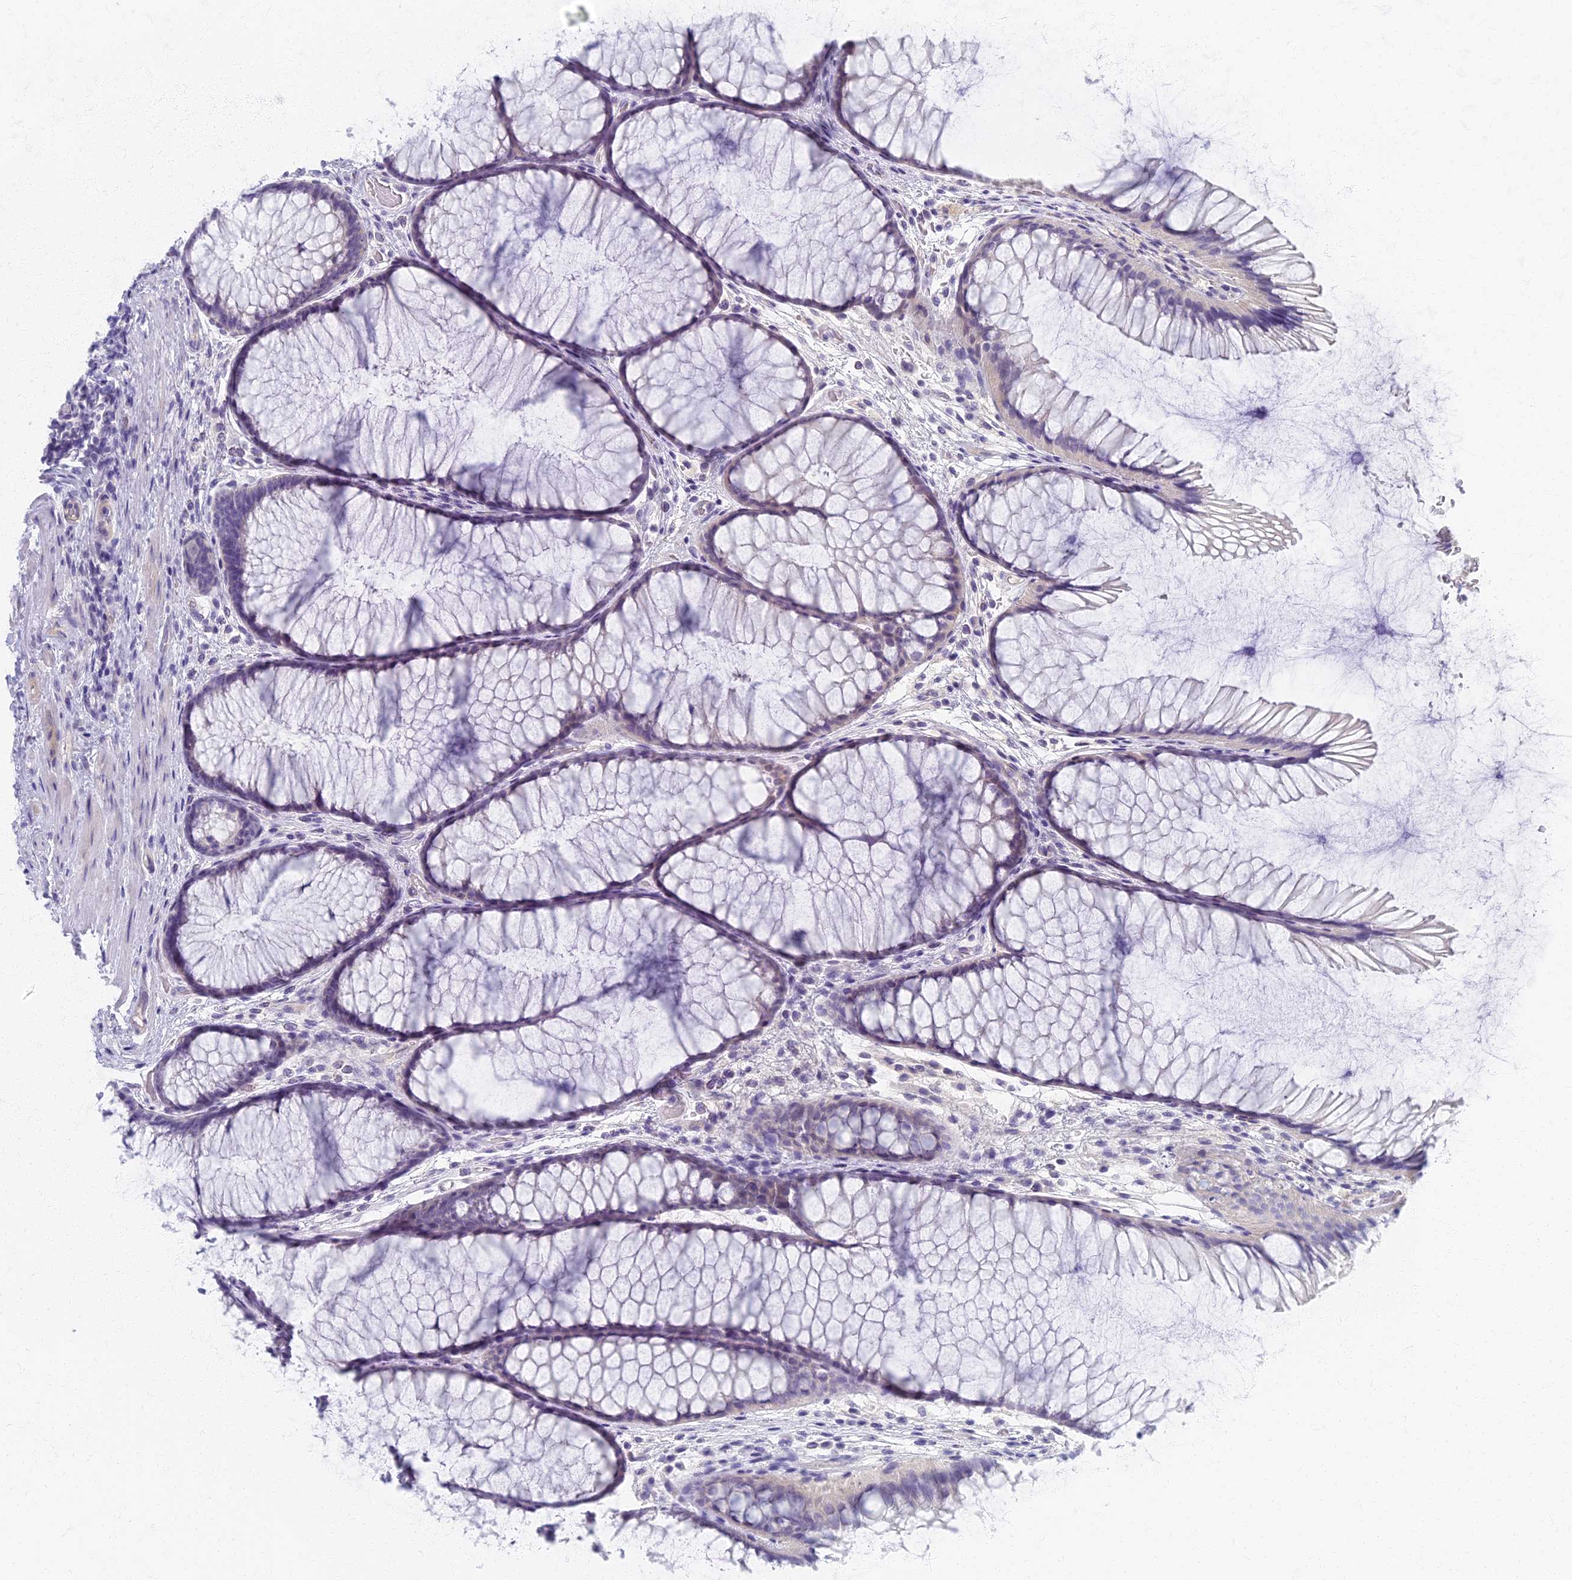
{"staining": {"intensity": "negative", "quantity": "none", "location": "none"}, "tissue": "colon", "cell_type": "Endothelial cells", "image_type": "normal", "snomed": [{"axis": "morphology", "description": "Normal tissue, NOS"}, {"axis": "topography", "description": "Colon"}], "caption": "This is an immunohistochemistry (IHC) micrograph of benign human colon. There is no expression in endothelial cells.", "gene": "AP4E1", "patient": {"sex": "female", "age": 82}}